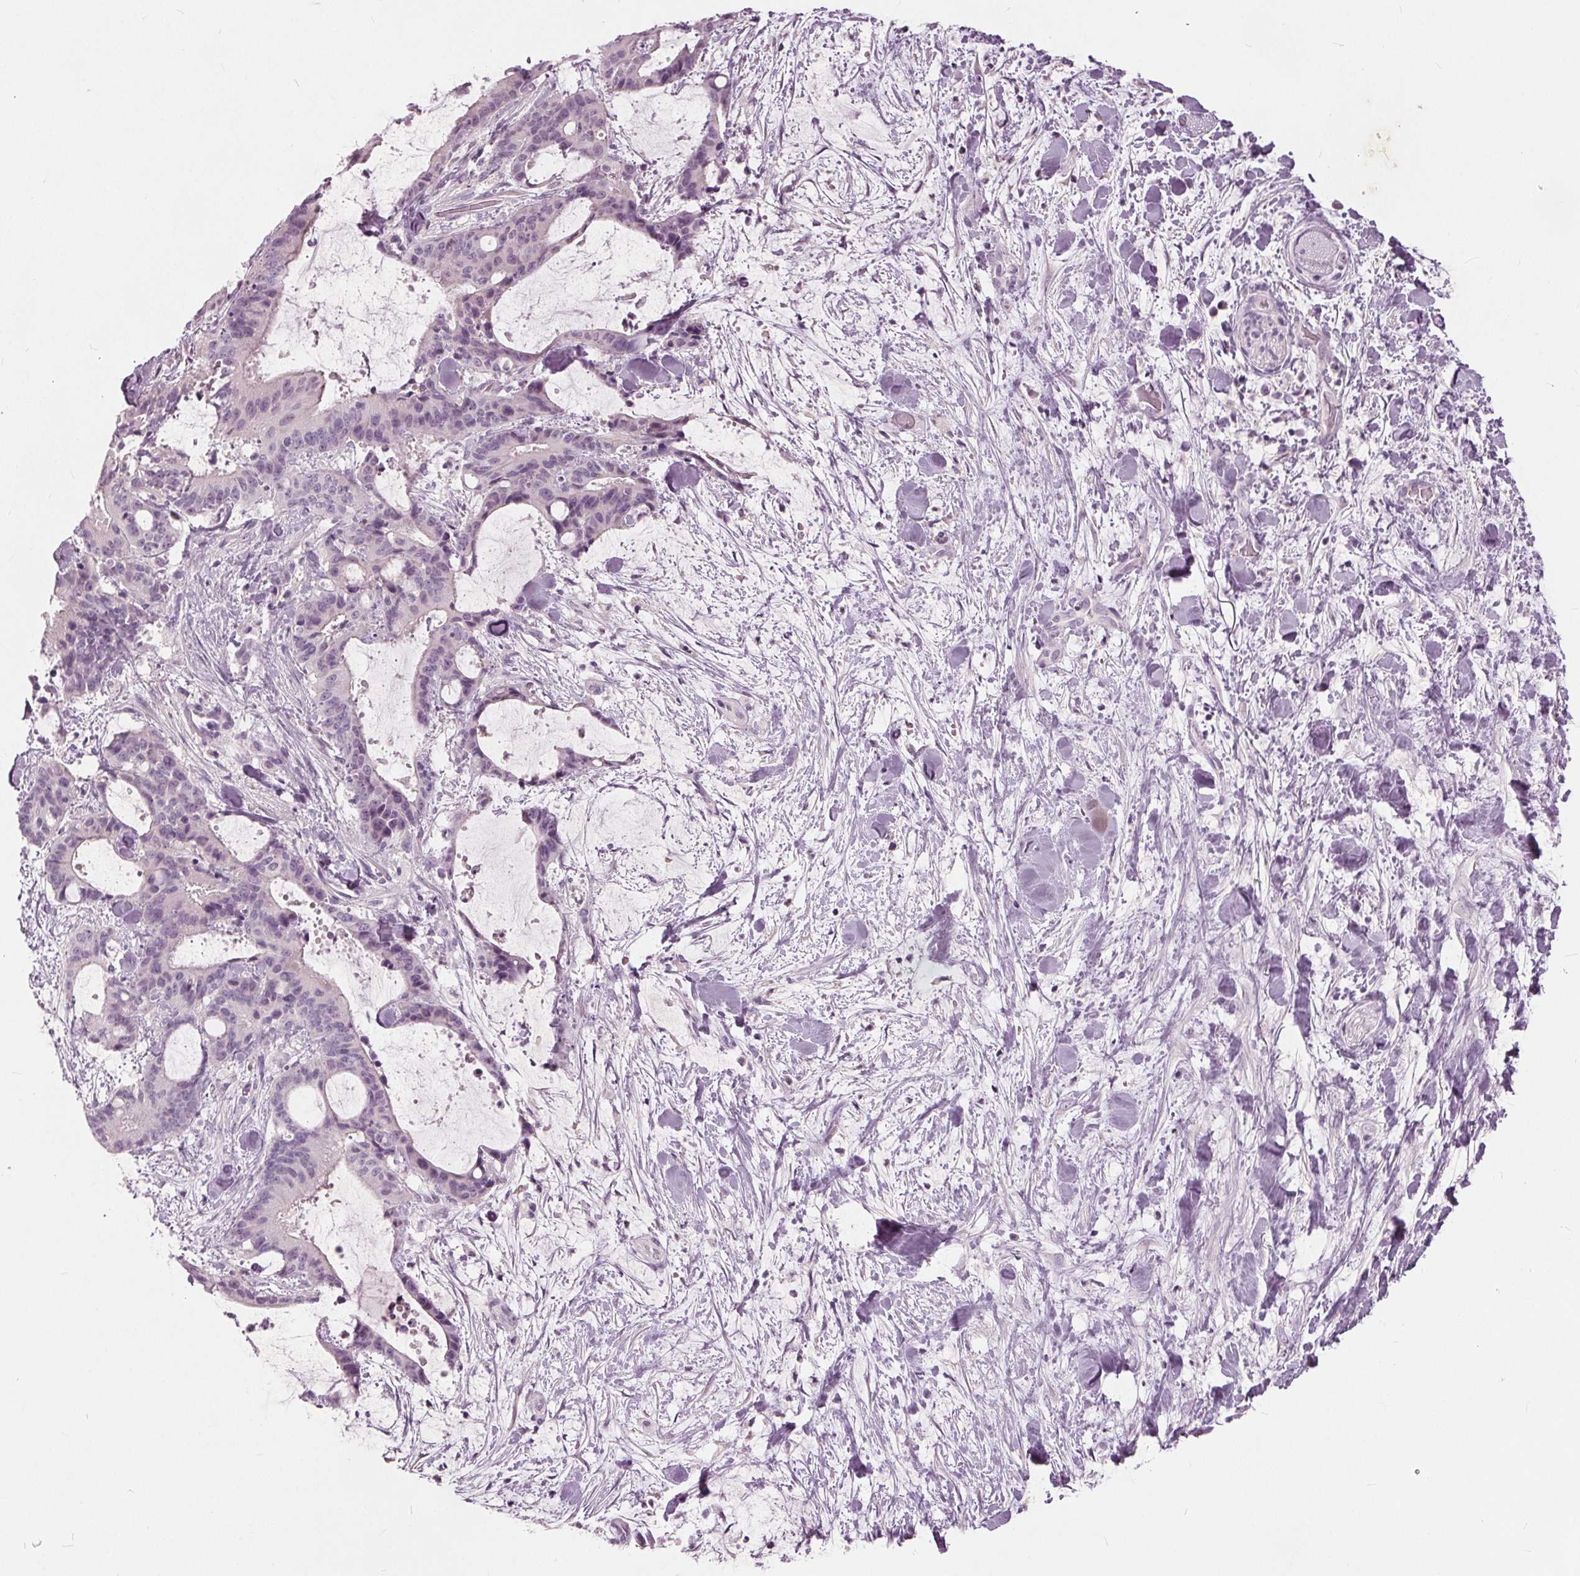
{"staining": {"intensity": "negative", "quantity": "none", "location": "none"}, "tissue": "liver cancer", "cell_type": "Tumor cells", "image_type": "cancer", "snomed": [{"axis": "morphology", "description": "Cholangiocarcinoma"}, {"axis": "topography", "description": "Liver"}], "caption": "Protein analysis of liver cancer (cholangiocarcinoma) shows no significant positivity in tumor cells.", "gene": "TKFC", "patient": {"sex": "female", "age": 73}}